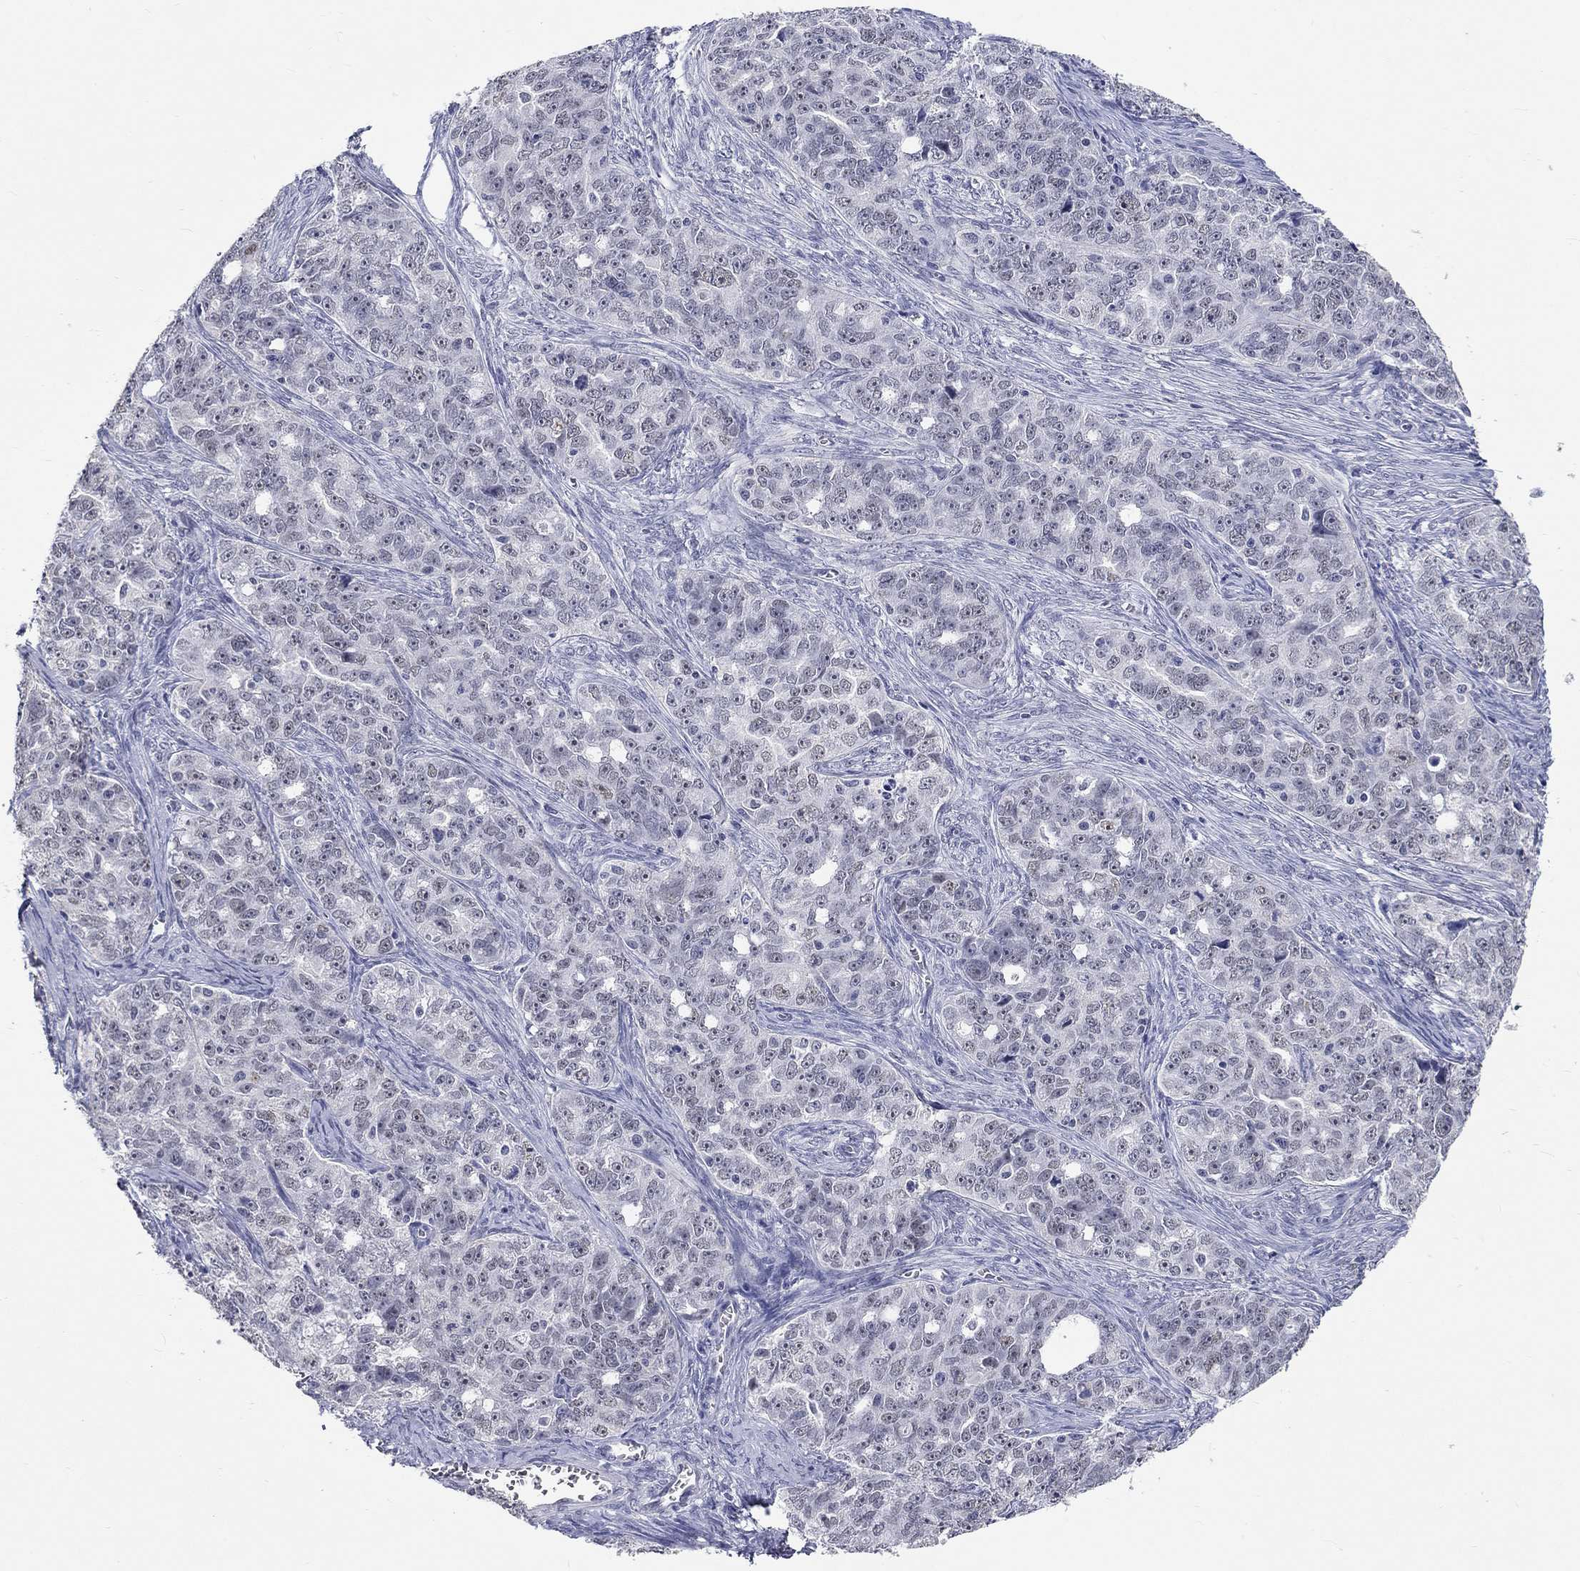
{"staining": {"intensity": "negative", "quantity": "none", "location": "none"}, "tissue": "ovarian cancer", "cell_type": "Tumor cells", "image_type": "cancer", "snomed": [{"axis": "morphology", "description": "Cystadenocarcinoma, serous, NOS"}, {"axis": "topography", "description": "Ovary"}], "caption": "Micrograph shows no significant protein positivity in tumor cells of ovarian cancer (serous cystadenocarcinoma).", "gene": "GRIN1", "patient": {"sex": "female", "age": 51}}